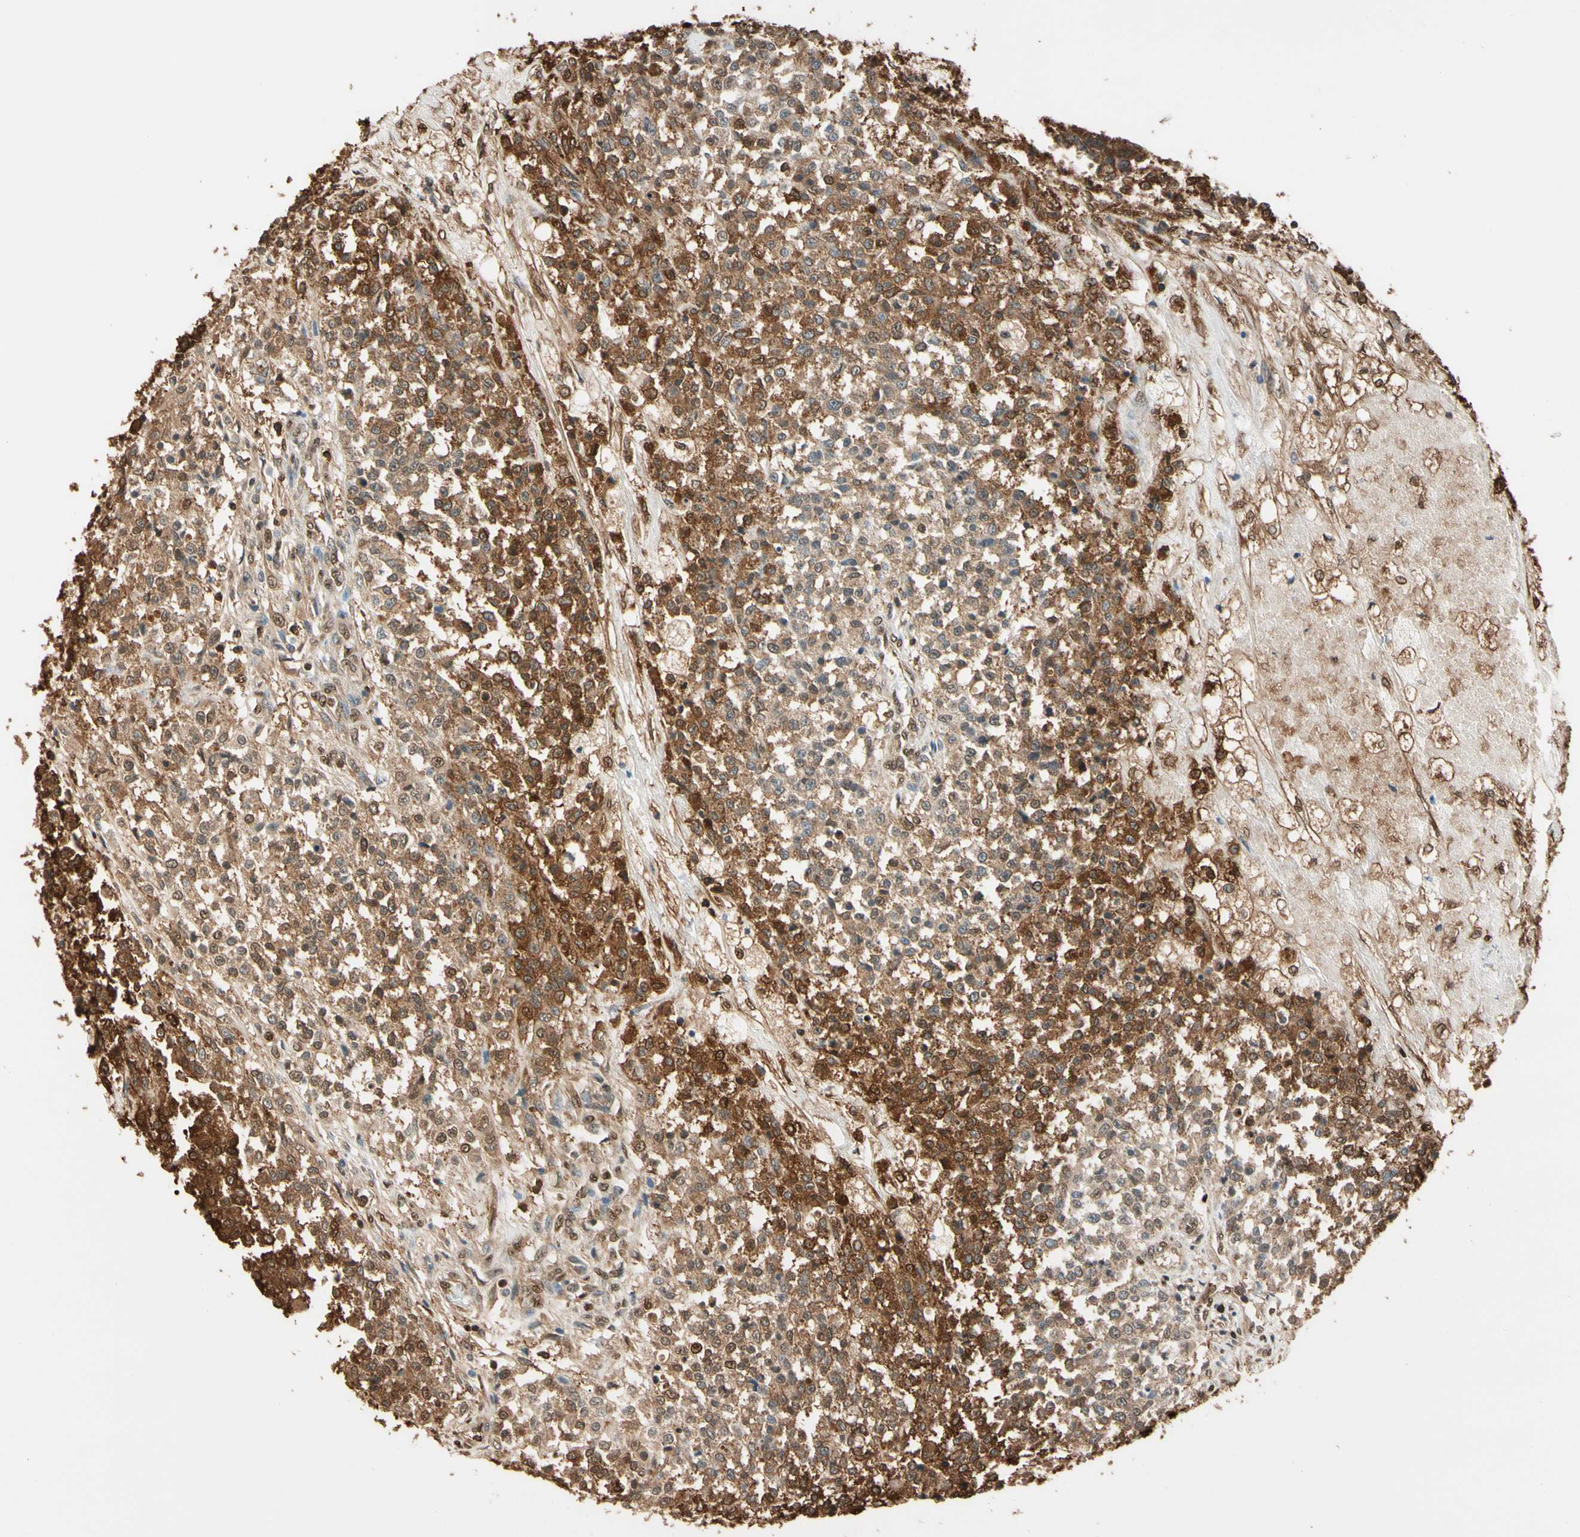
{"staining": {"intensity": "moderate", "quantity": ">75%", "location": "cytoplasmic/membranous,nuclear"}, "tissue": "testis cancer", "cell_type": "Tumor cells", "image_type": "cancer", "snomed": [{"axis": "morphology", "description": "Seminoma, NOS"}, {"axis": "topography", "description": "Testis"}], "caption": "About >75% of tumor cells in human testis cancer demonstrate moderate cytoplasmic/membranous and nuclear protein staining as visualized by brown immunohistochemical staining.", "gene": "PNCK", "patient": {"sex": "male", "age": 59}}